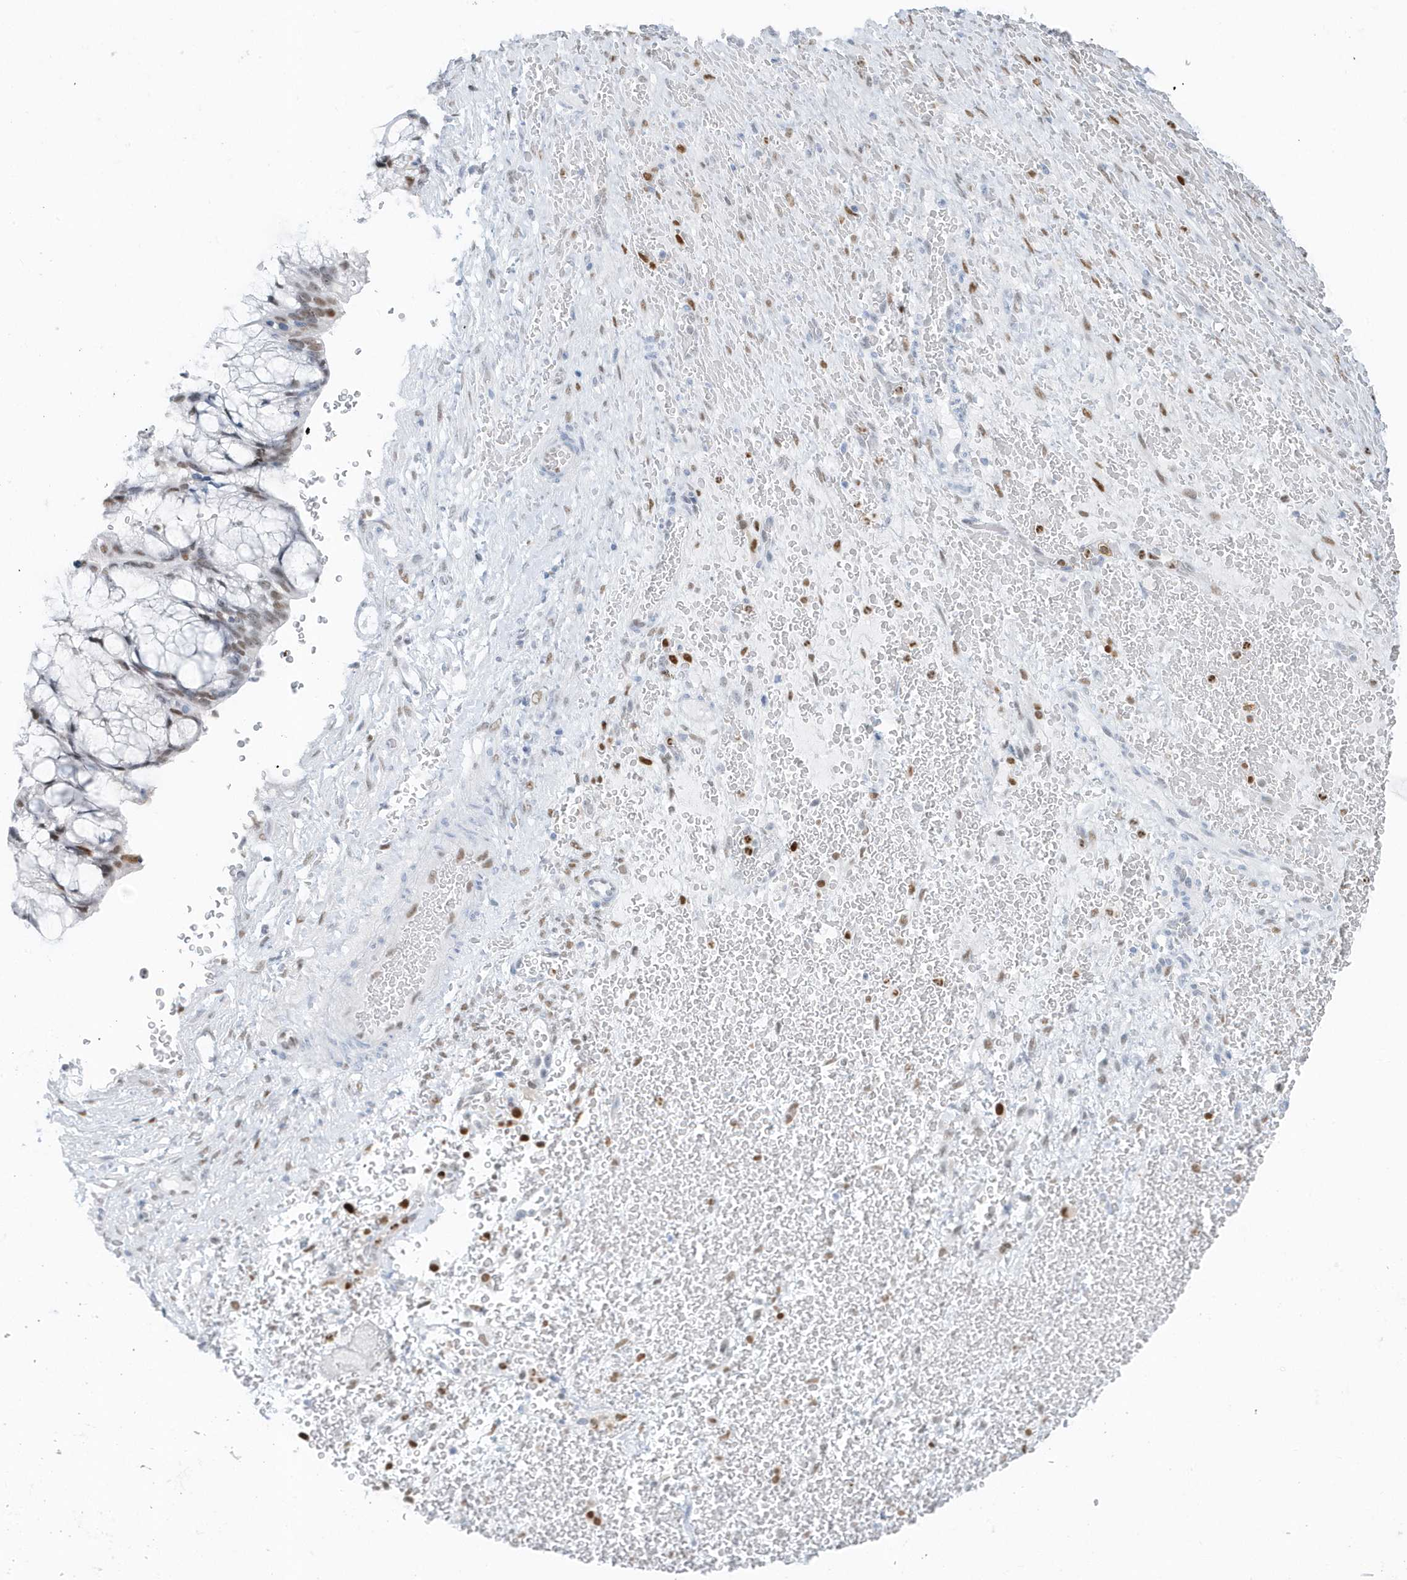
{"staining": {"intensity": "moderate", "quantity": "<25%", "location": "nuclear"}, "tissue": "ovarian cancer", "cell_type": "Tumor cells", "image_type": "cancer", "snomed": [{"axis": "morphology", "description": "Cystadenocarcinoma, mucinous, NOS"}, {"axis": "topography", "description": "Ovary"}], "caption": "Immunohistochemical staining of human mucinous cystadenocarcinoma (ovarian) reveals low levels of moderate nuclear protein positivity in approximately <25% of tumor cells.", "gene": "SMIM34", "patient": {"sex": "female", "age": 37}}